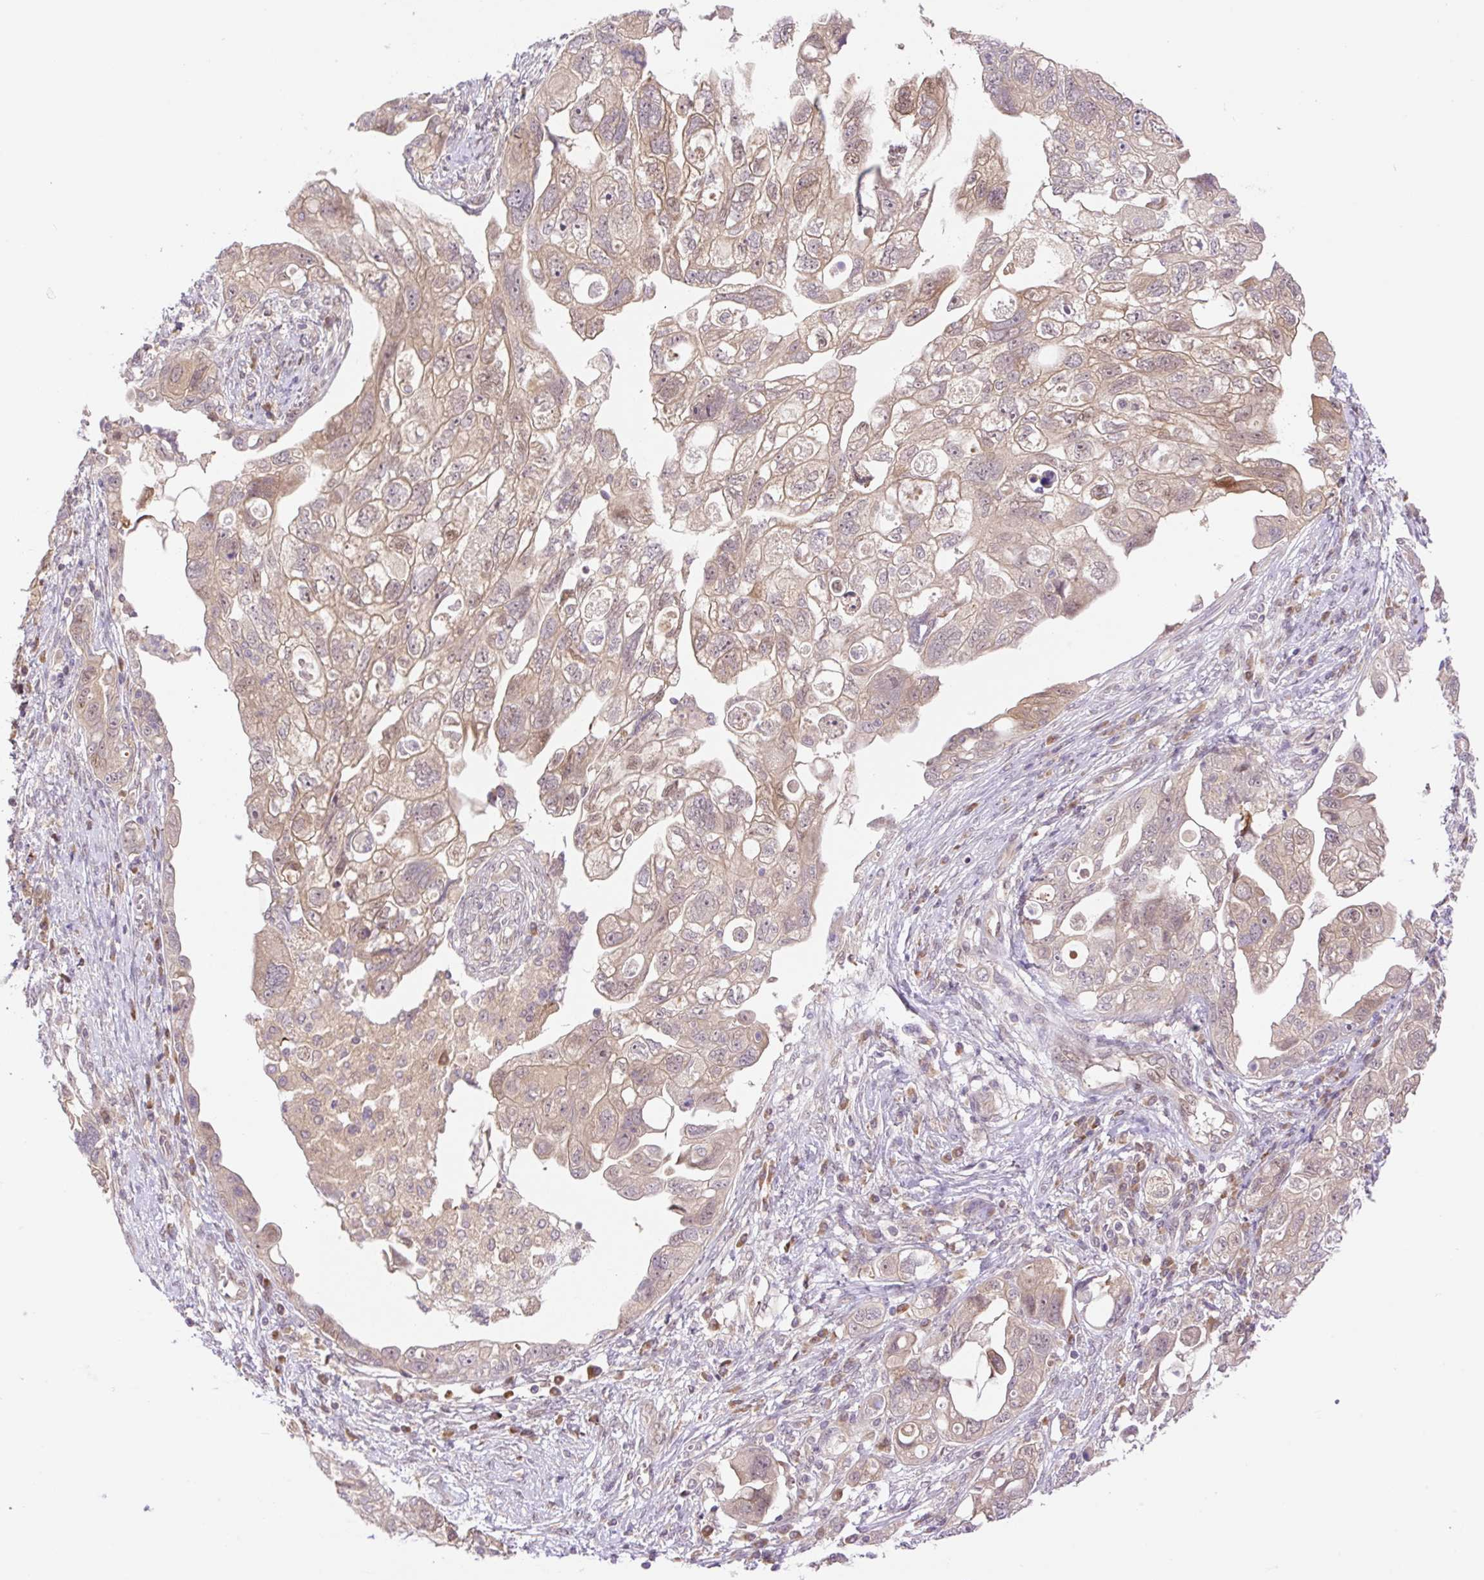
{"staining": {"intensity": "weak", "quantity": ">75%", "location": "cytoplasmic/membranous,nuclear"}, "tissue": "ovarian cancer", "cell_type": "Tumor cells", "image_type": "cancer", "snomed": [{"axis": "morphology", "description": "Carcinoma, NOS"}, {"axis": "morphology", "description": "Cystadenocarcinoma, serous, NOS"}, {"axis": "topography", "description": "Ovary"}], "caption": "A micrograph of ovarian carcinoma stained for a protein displays weak cytoplasmic/membranous and nuclear brown staining in tumor cells.", "gene": "VPS25", "patient": {"sex": "female", "age": 69}}